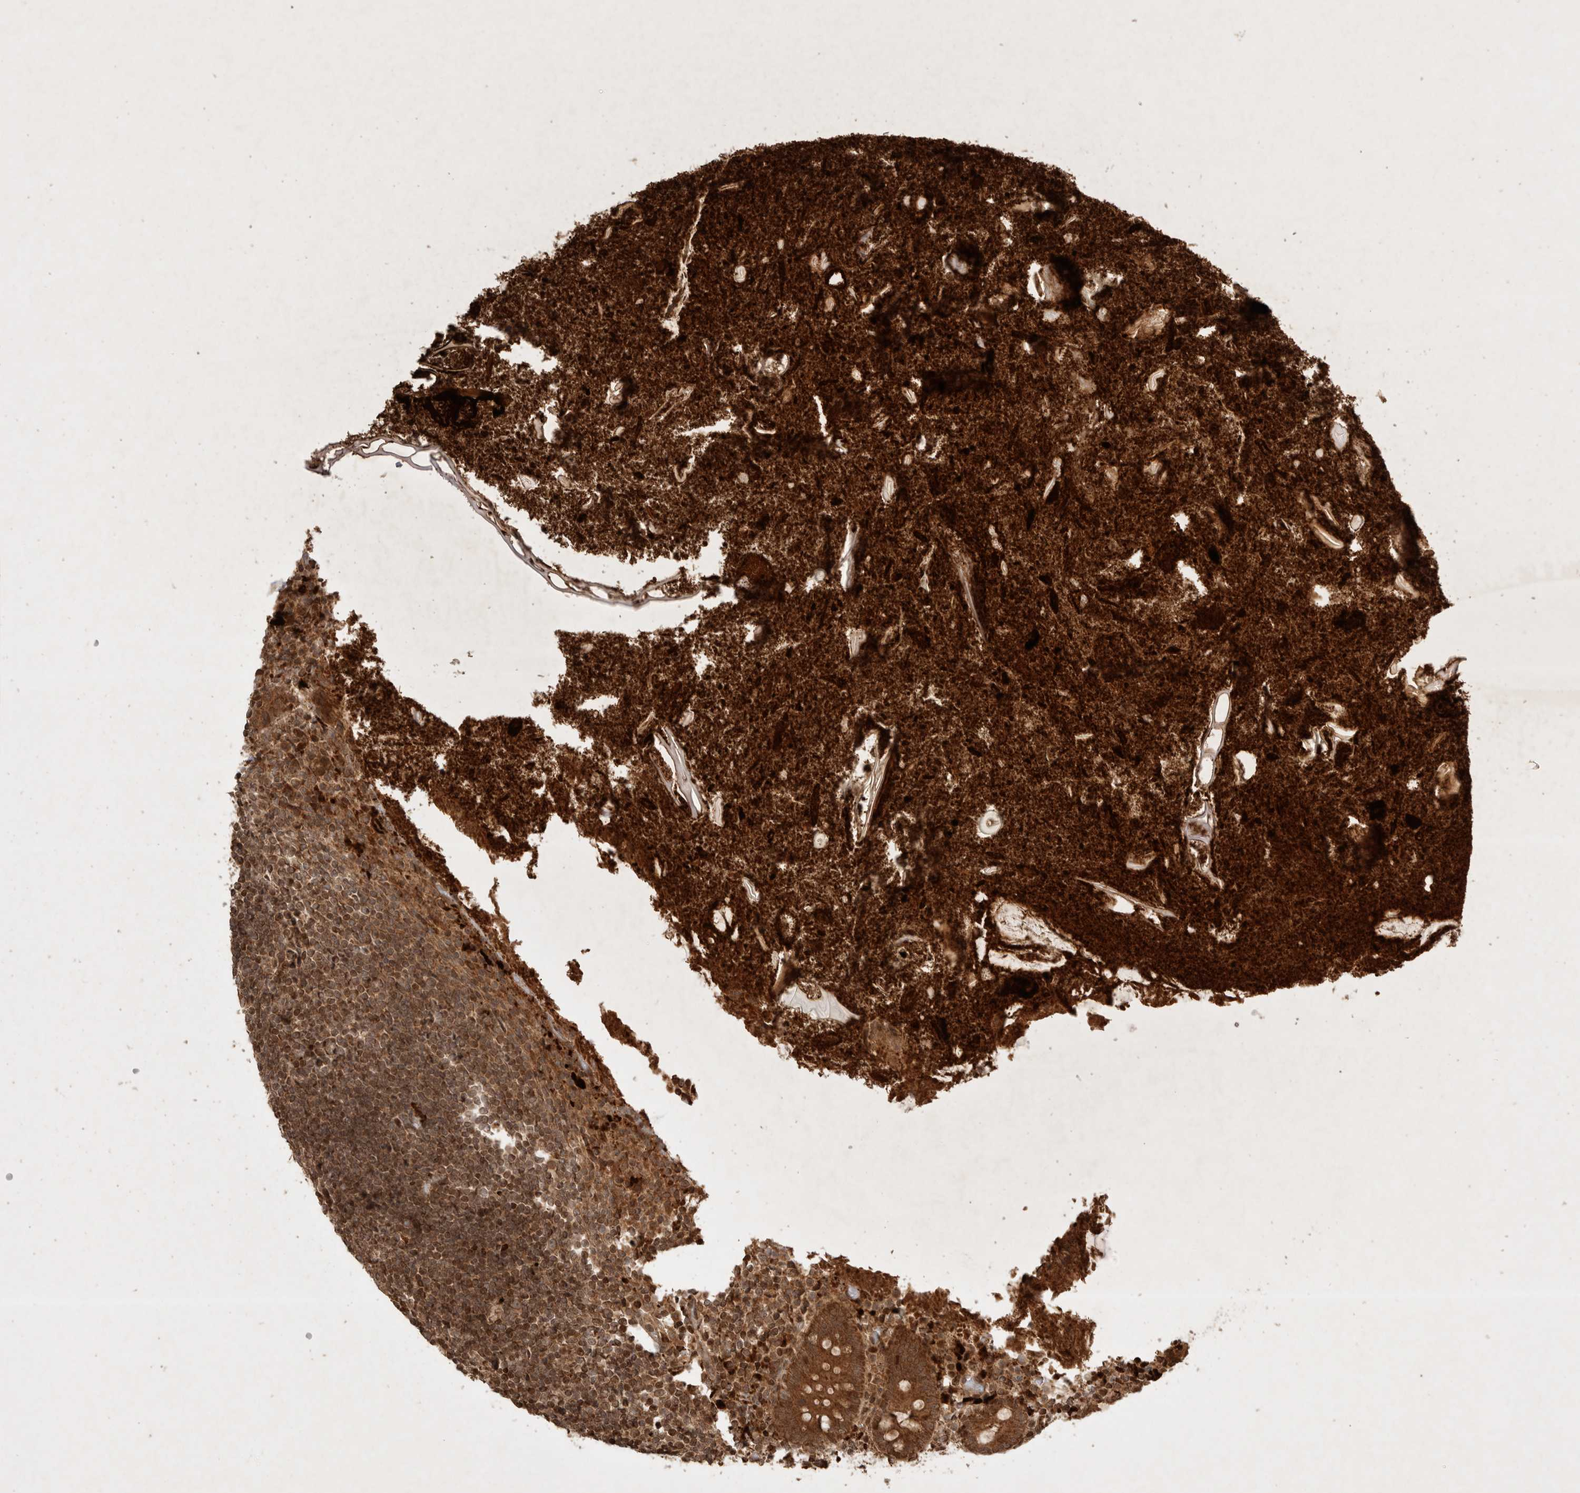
{"staining": {"intensity": "strong", "quantity": ">75%", "location": "cytoplasmic/membranous"}, "tissue": "appendix", "cell_type": "Glandular cells", "image_type": "normal", "snomed": [{"axis": "morphology", "description": "Normal tissue, NOS"}, {"axis": "topography", "description": "Appendix"}], "caption": "Glandular cells demonstrate high levels of strong cytoplasmic/membranous staining in approximately >75% of cells in normal human appendix.", "gene": "FAM221A", "patient": {"sex": "female", "age": 17}}